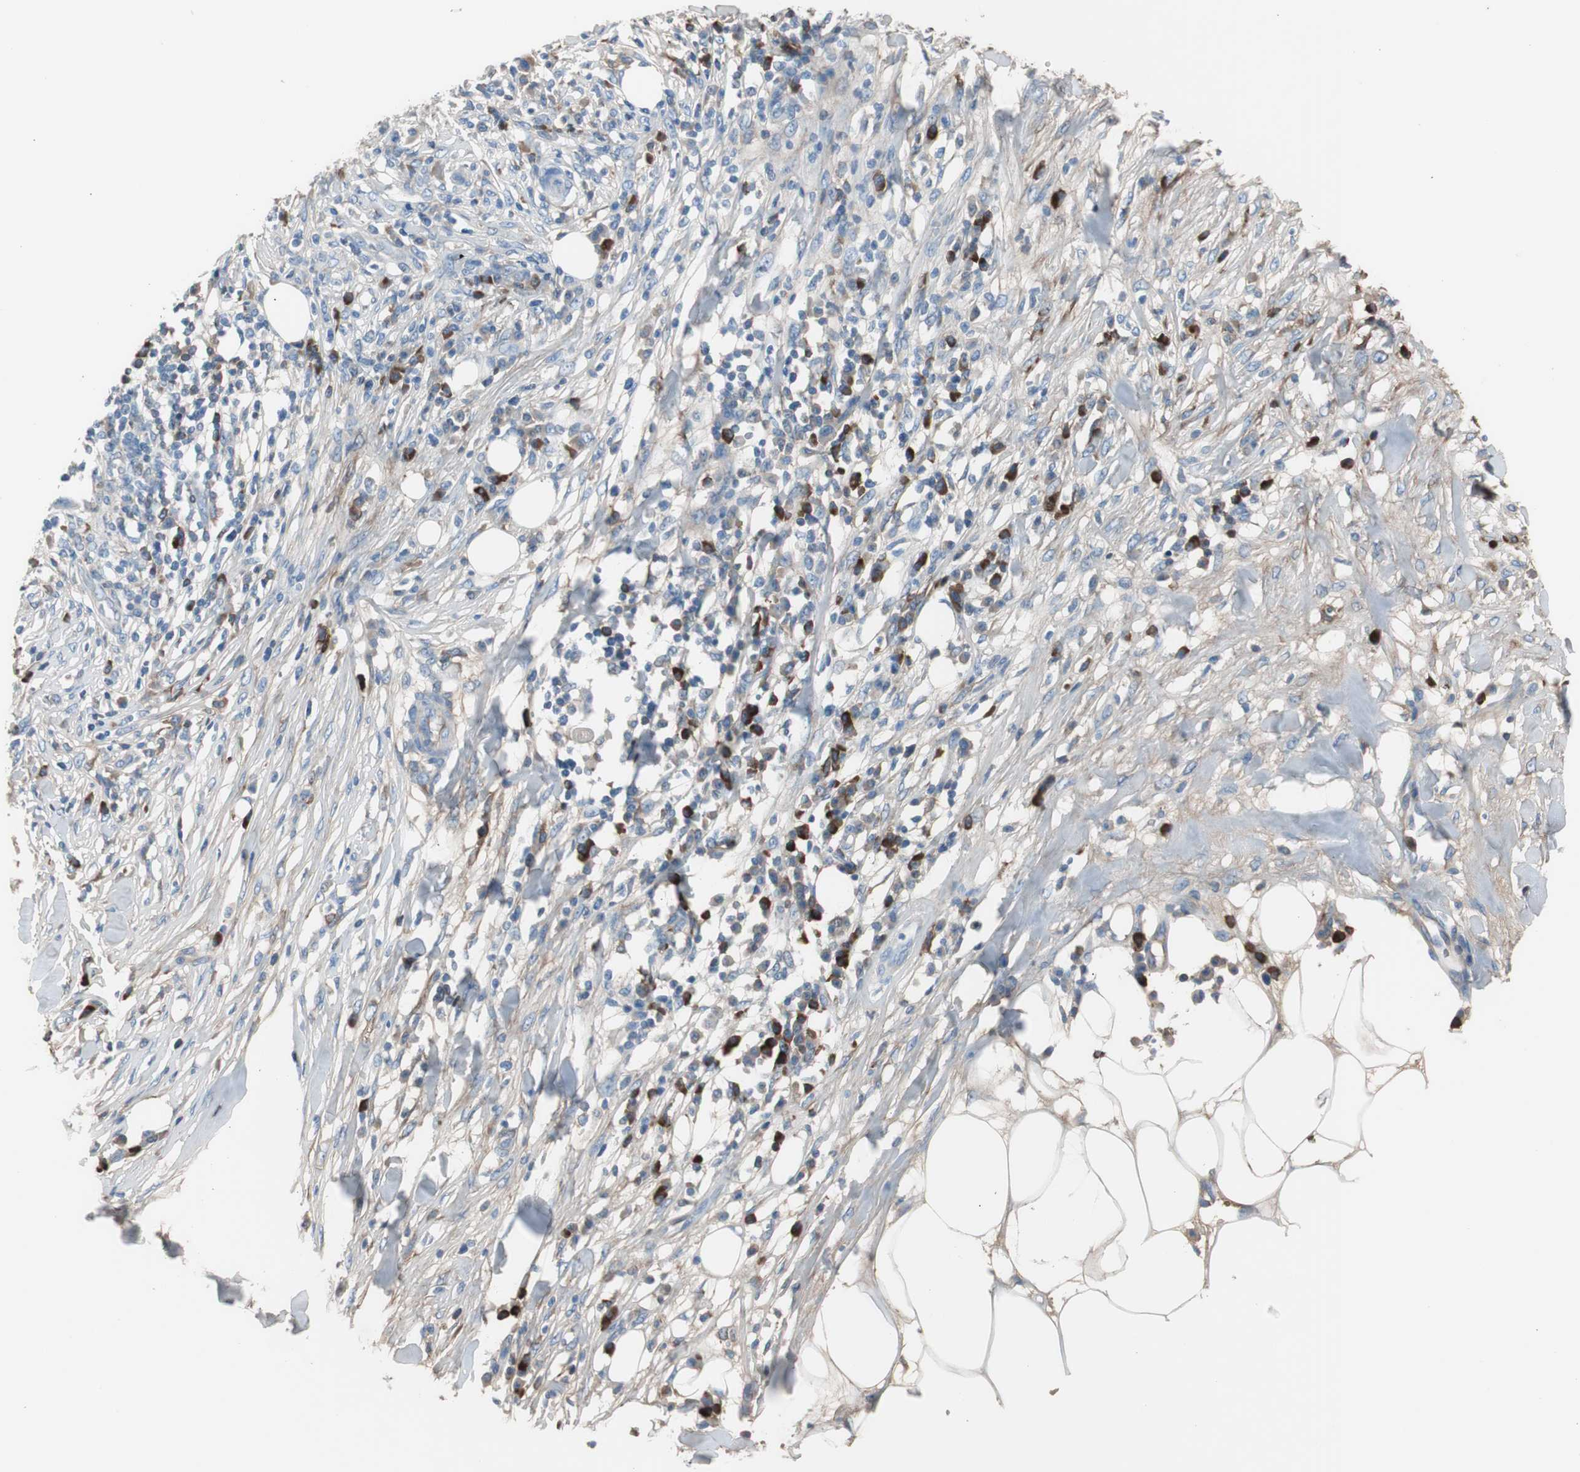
{"staining": {"intensity": "moderate", "quantity": ">75%", "location": "cytoplasmic/membranous"}, "tissue": "skin cancer", "cell_type": "Tumor cells", "image_type": "cancer", "snomed": [{"axis": "morphology", "description": "Squamous cell carcinoma, NOS"}, {"axis": "topography", "description": "Skin"}], "caption": "Immunohistochemical staining of human skin cancer (squamous cell carcinoma) displays medium levels of moderate cytoplasmic/membranous protein positivity in about >75% of tumor cells.", "gene": "SERPINF1", "patient": {"sex": "male", "age": 24}}